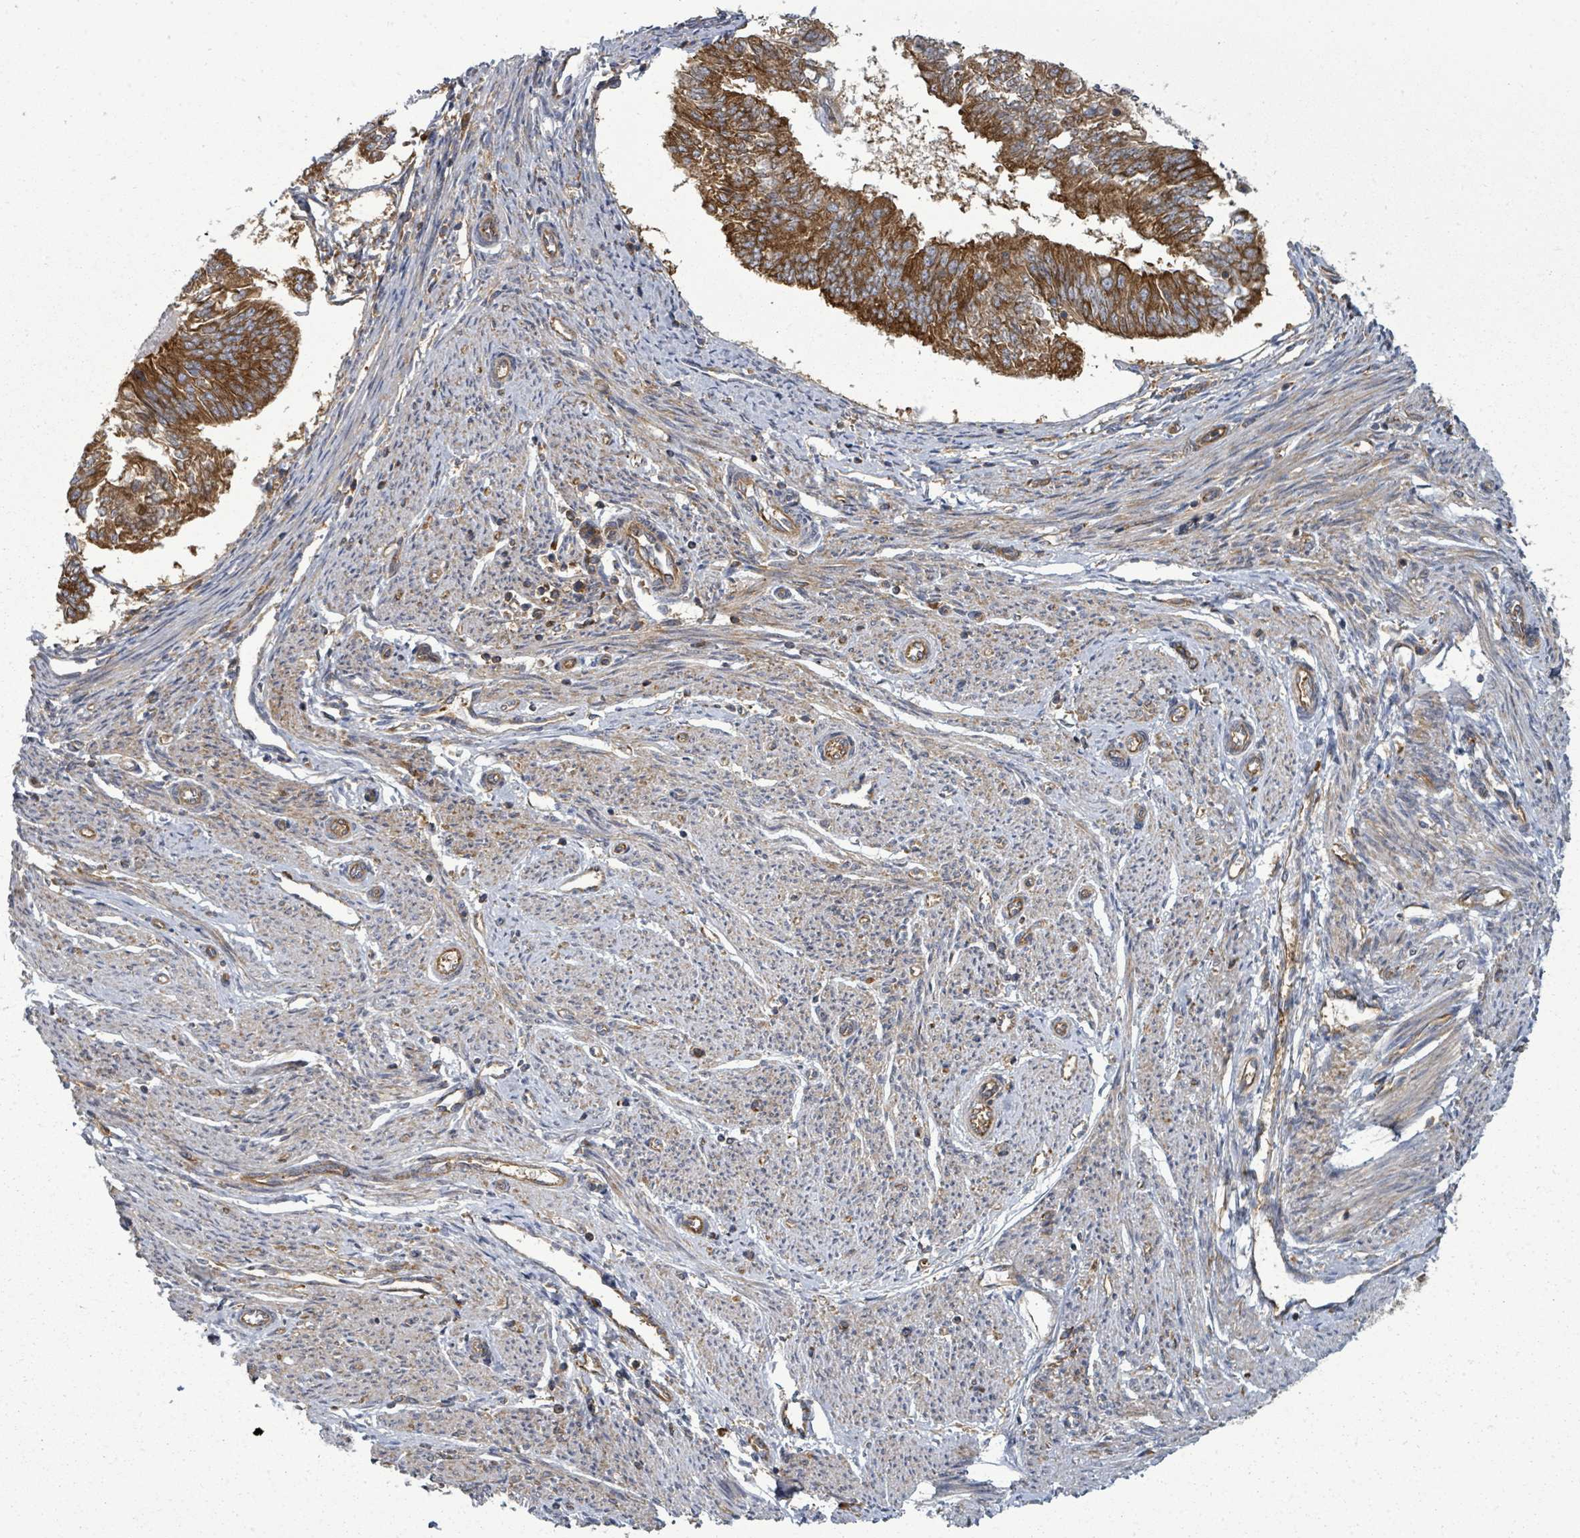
{"staining": {"intensity": "strong", "quantity": ">75%", "location": "cytoplasmic/membranous"}, "tissue": "endometrial cancer", "cell_type": "Tumor cells", "image_type": "cancer", "snomed": [{"axis": "morphology", "description": "Adenocarcinoma, NOS"}, {"axis": "topography", "description": "Endometrium"}], "caption": "DAB (3,3'-diaminobenzidine) immunohistochemical staining of human adenocarcinoma (endometrial) displays strong cytoplasmic/membranous protein positivity in about >75% of tumor cells. Nuclei are stained in blue.", "gene": "EIF3C", "patient": {"sex": "female", "age": 58}}